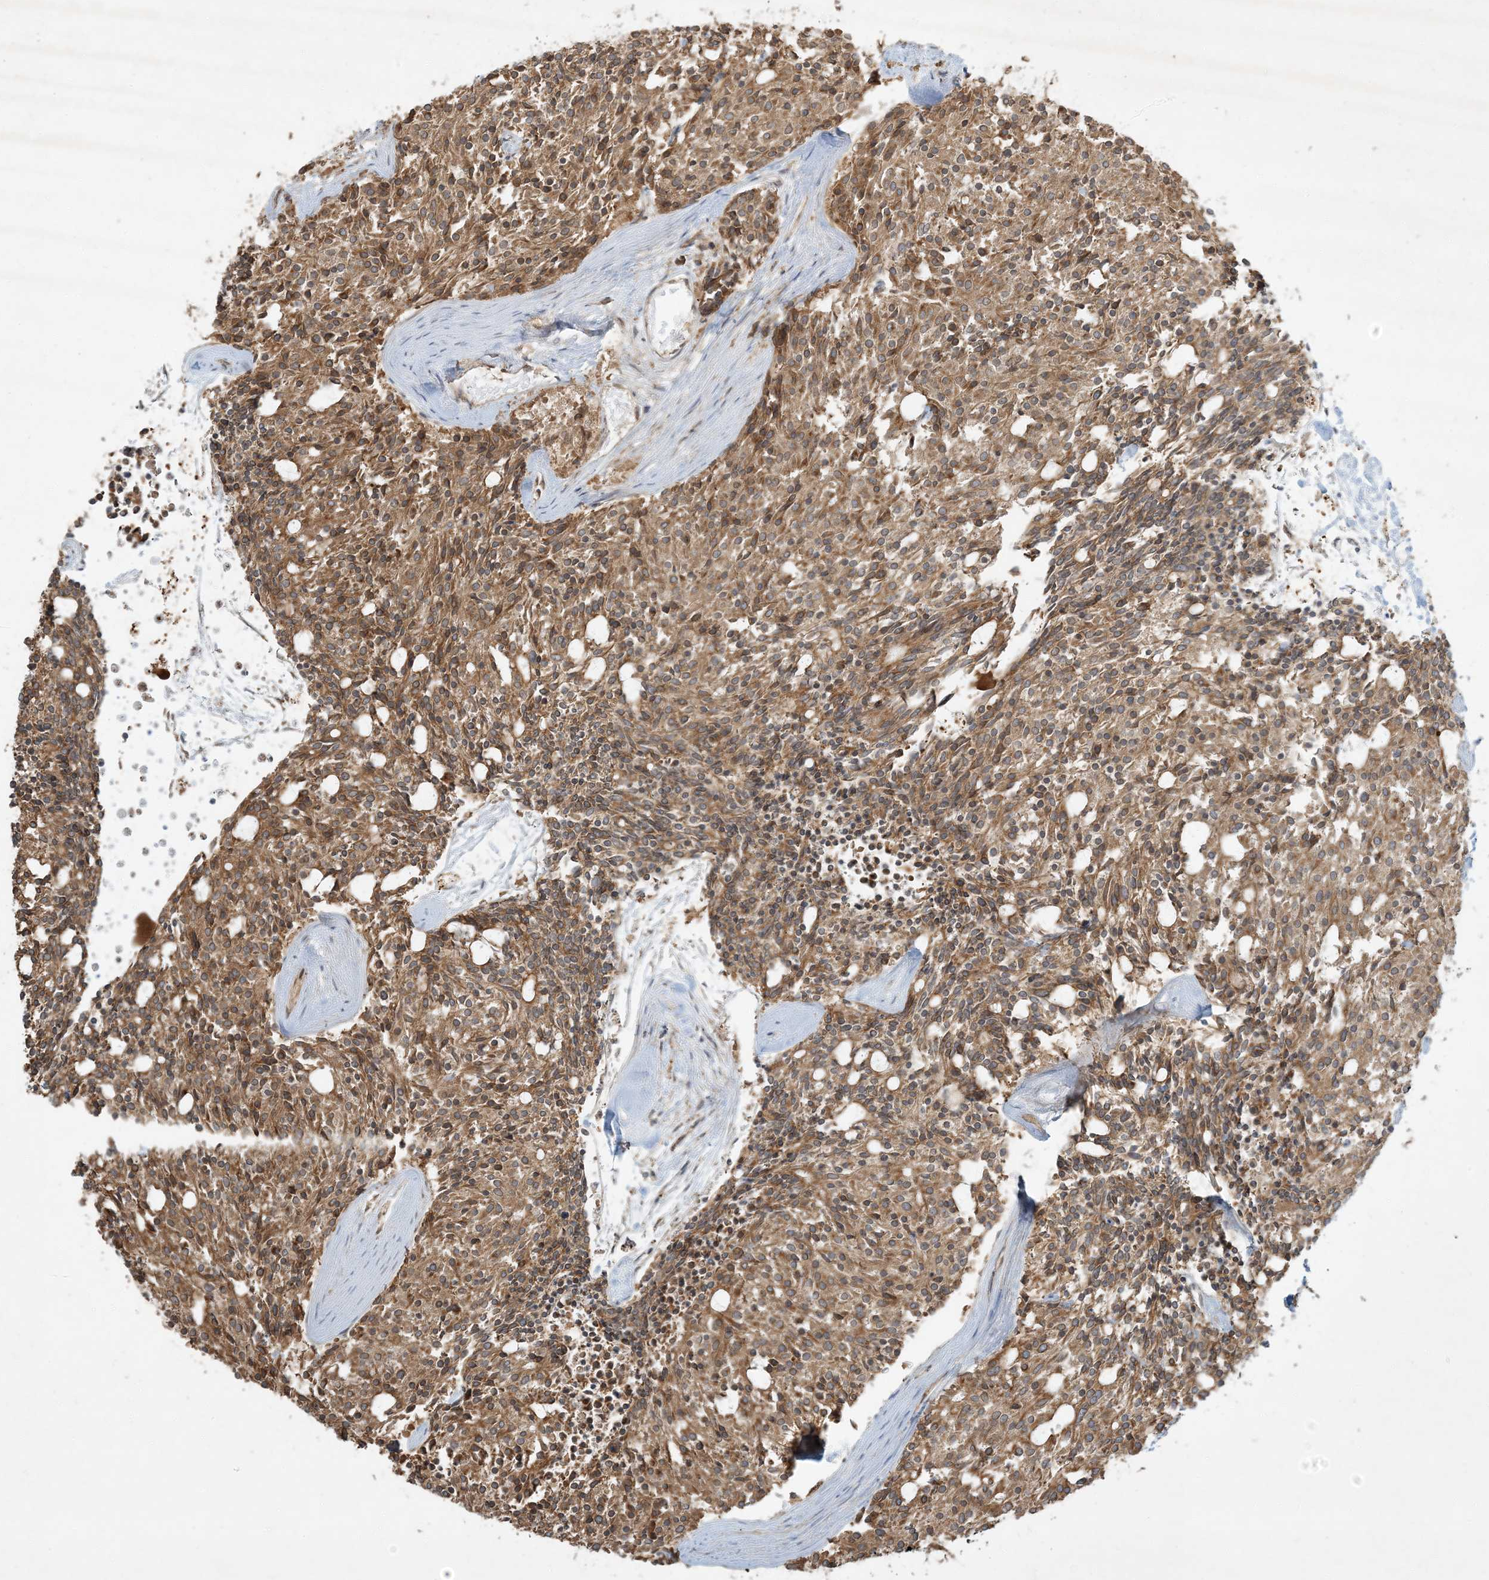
{"staining": {"intensity": "moderate", "quantity": ">75%", "location": "cytoplasmic/membranous"}, "tissue": "carcinoid", "cell_type": "Tumor cells", "image_type": "cancer", "snomed": [{"axis": "morphology", "description": "Carcinoid, malignant, NOS"}, {"axis": "topography", "description": "Pancreas"}], "caption": "Protein staining of carcinoid (malignant) tissue demonstrates moderate cytoplasmic/membranous positivity in about >75% of tumor cells. (Stains: DAB (3,3'-diaminobenzidine) in brown, nuclei in blue, Microscopy: brightfield microscopy at high magnification).", "gene": "COMMD8", "patient": {"sex": "female", "age": 54}}